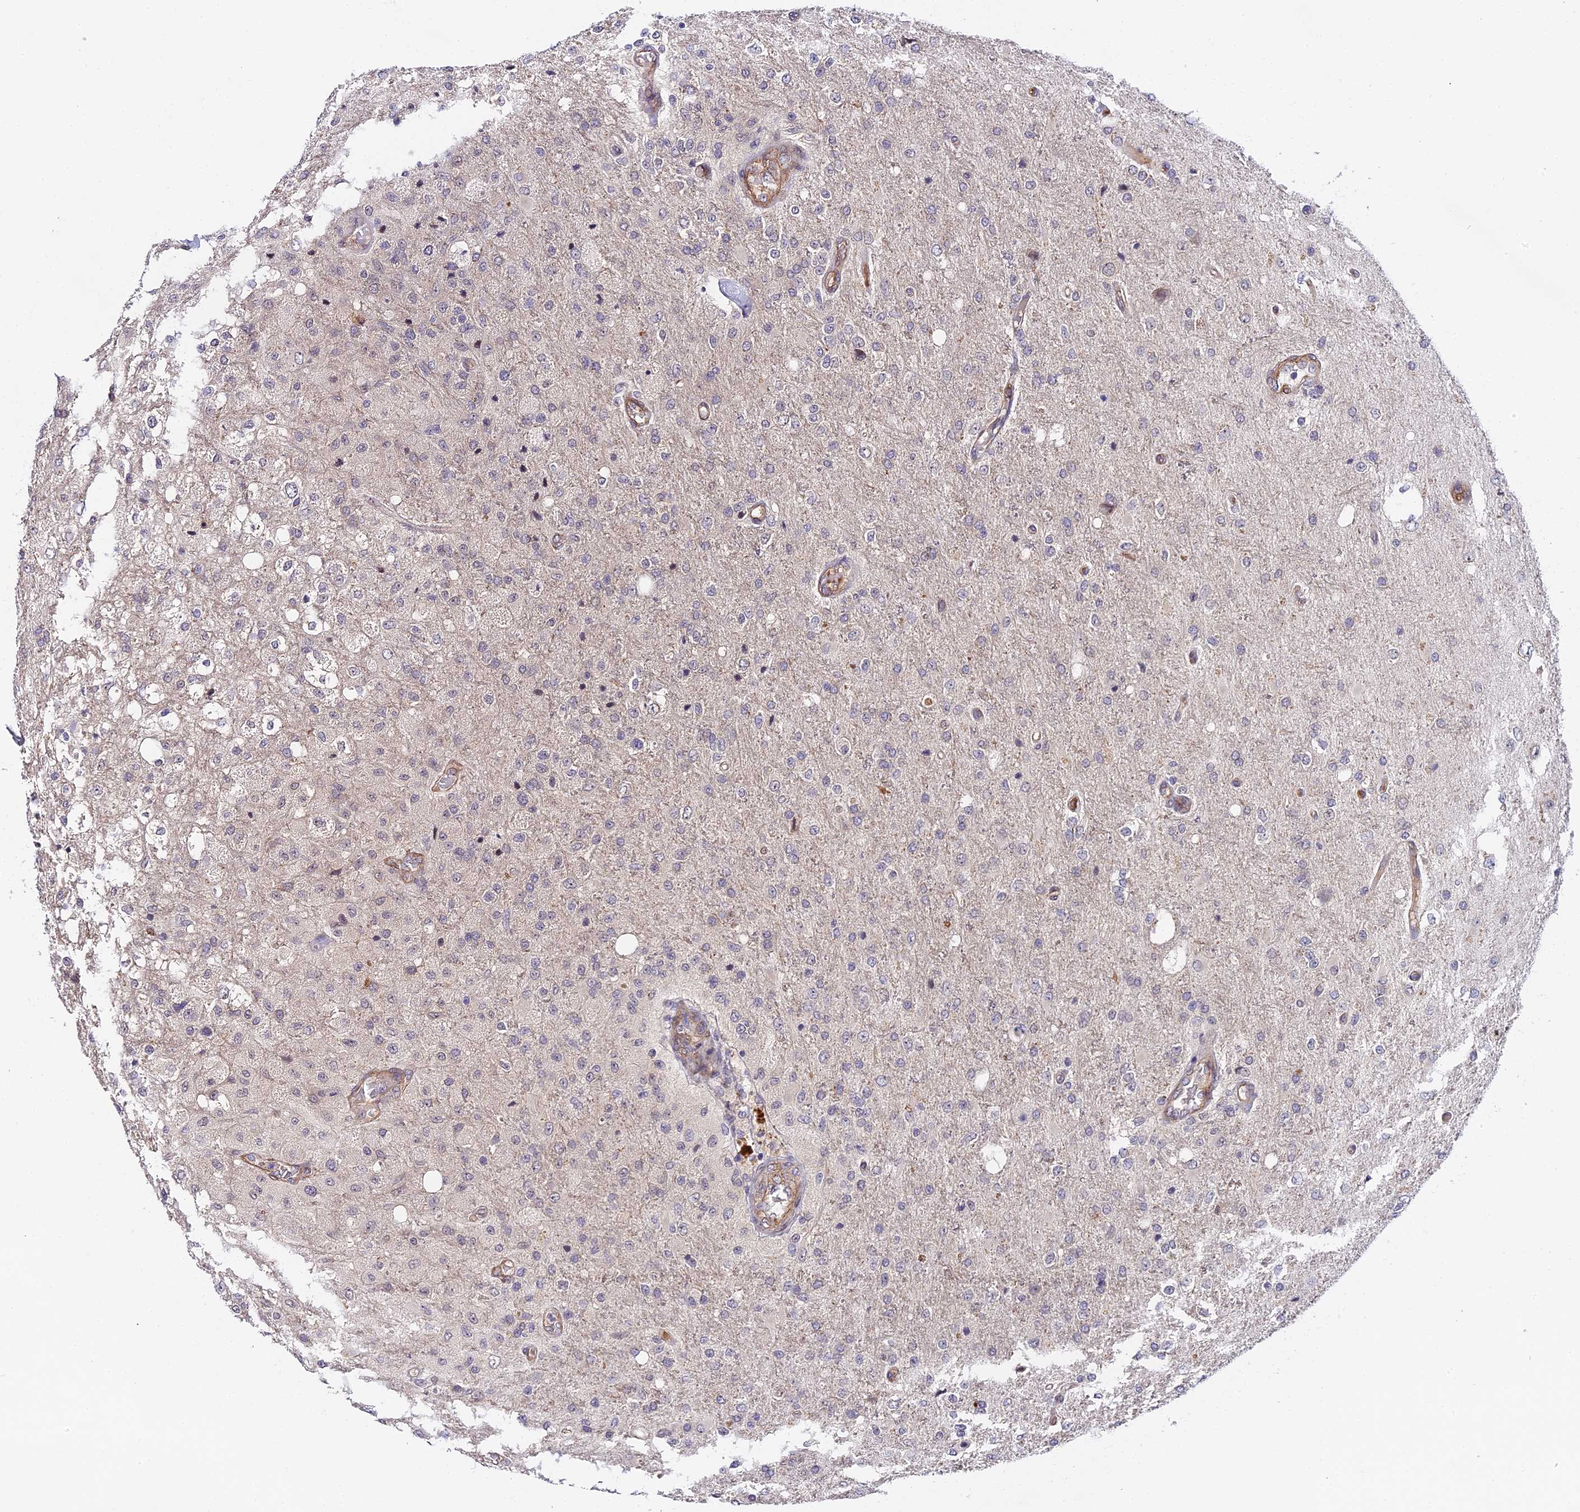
{"staining": {"intensity": "negative", "quantity": "none", "location": "none"}, "tissue": "glioma", "cell_type": "Tumor cells", "image_type": "cancer", "snomed": [{"axis": "morphology", "description": "Normal tissue, NOS"}, {"axis": "morphology", "description": "Glioma, malignant, High grade"}, {"axis": "topography", "description": "Cerebral cortex"}], "caption": "Tumor cells show no significant expression in glioma.", "gene": "IMPACT", "patient": {"sex": "male", "age": 77}}